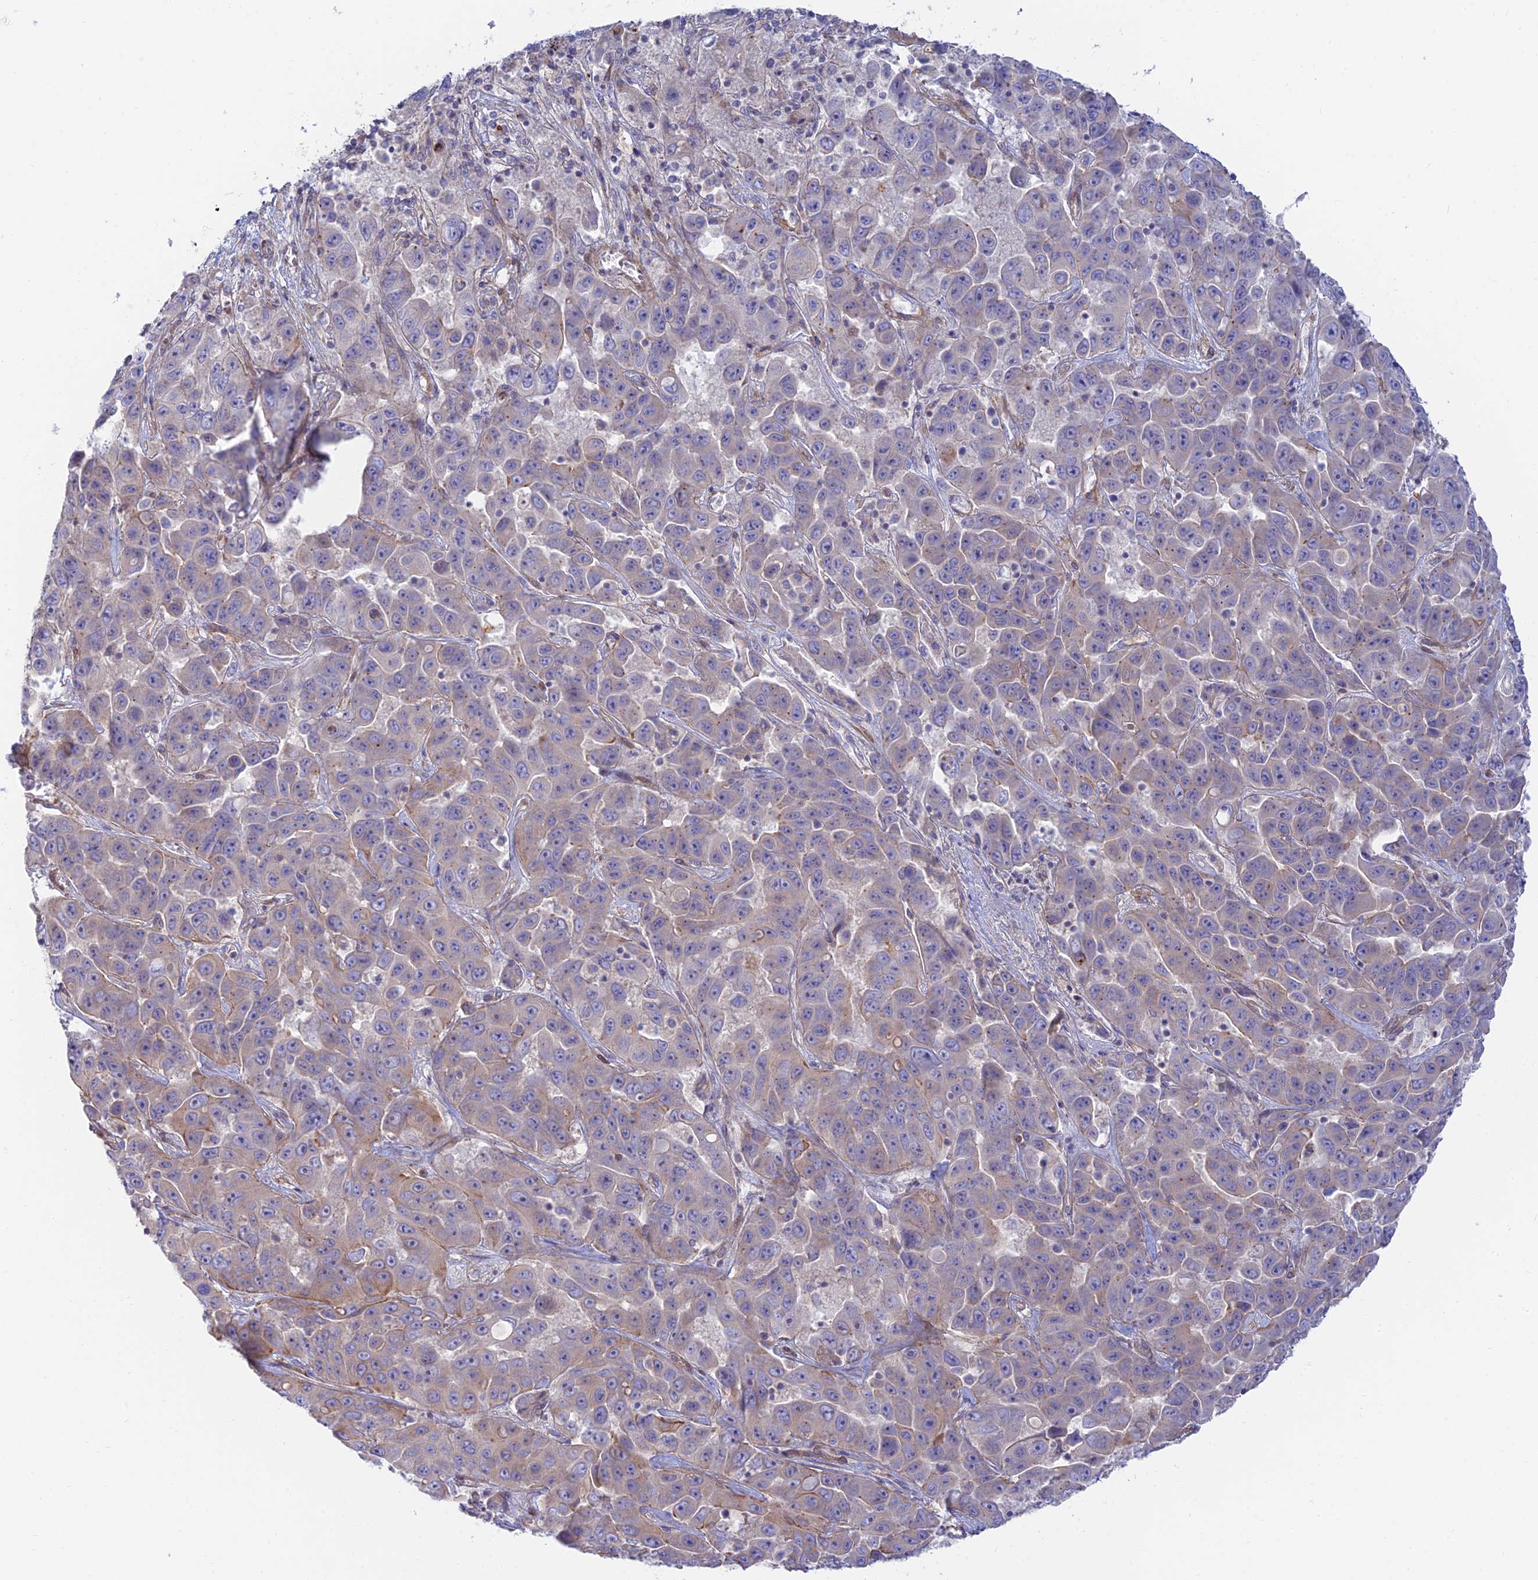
{"staining": {"intensity": "weak", "quantity": "<25%", "location": "cytoplasmic/membranous"}, "tissue": "liver cancer", "cell_type": "Tumor cells", "image_type": "cancer", "snomed": [{"axis": "morphology", "description": "Cholangiocarcinoma"}, {"axis": "topography", "description": "Liver"}], "caption": "Liver cancer (cholangiocarcinoma) was stained to show a protein in brown. There is no significant expression in tumor cells. (DAB (3,3'-diaminobenzidine) immunohistochemistry, high magnification).", "gene": "KCNAB1", "patient": {"sex": "female", "age": 52}}